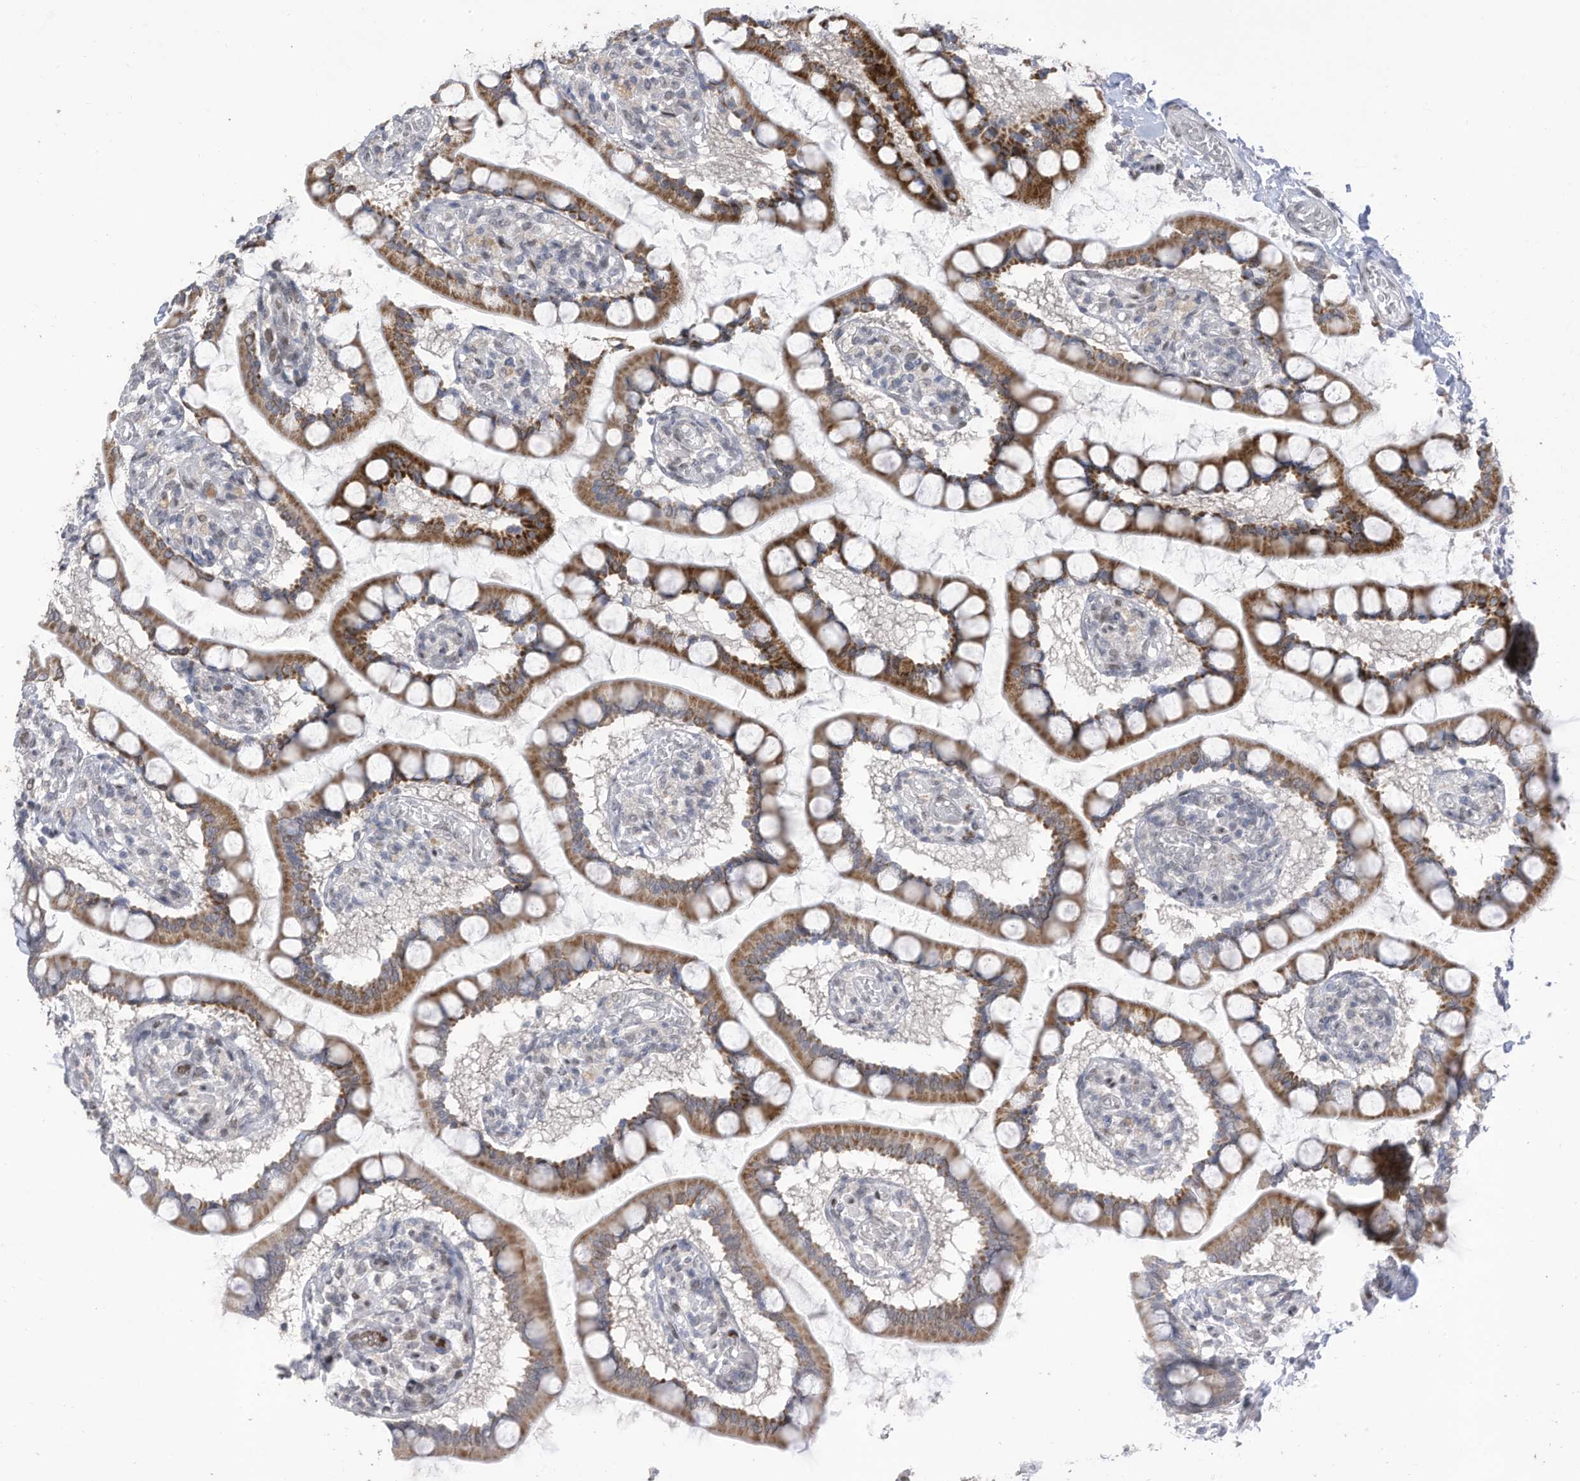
{"staining": {"intensity": "strong", "quantity": "25%-75%", "location": "cytoplasmic/membranous"}, "tissue": "small intestine", "cell_type": "Glandular cells", "image_type": "normal", "snomed": [{"axis": "morphology", "description": "Normal tissue, NOS"}, {"axis": "topography", "description": "Small intestine"}], "caption": "An image of human small intestine stained for a protein demonstrates strong cytoplasmic/membranous brown staining in glandular cells. (DAB = brown stain, brightfield microscopy at high magnification).", "gene": "RABL3", "patient": {"sex": "male", "age": 52}}